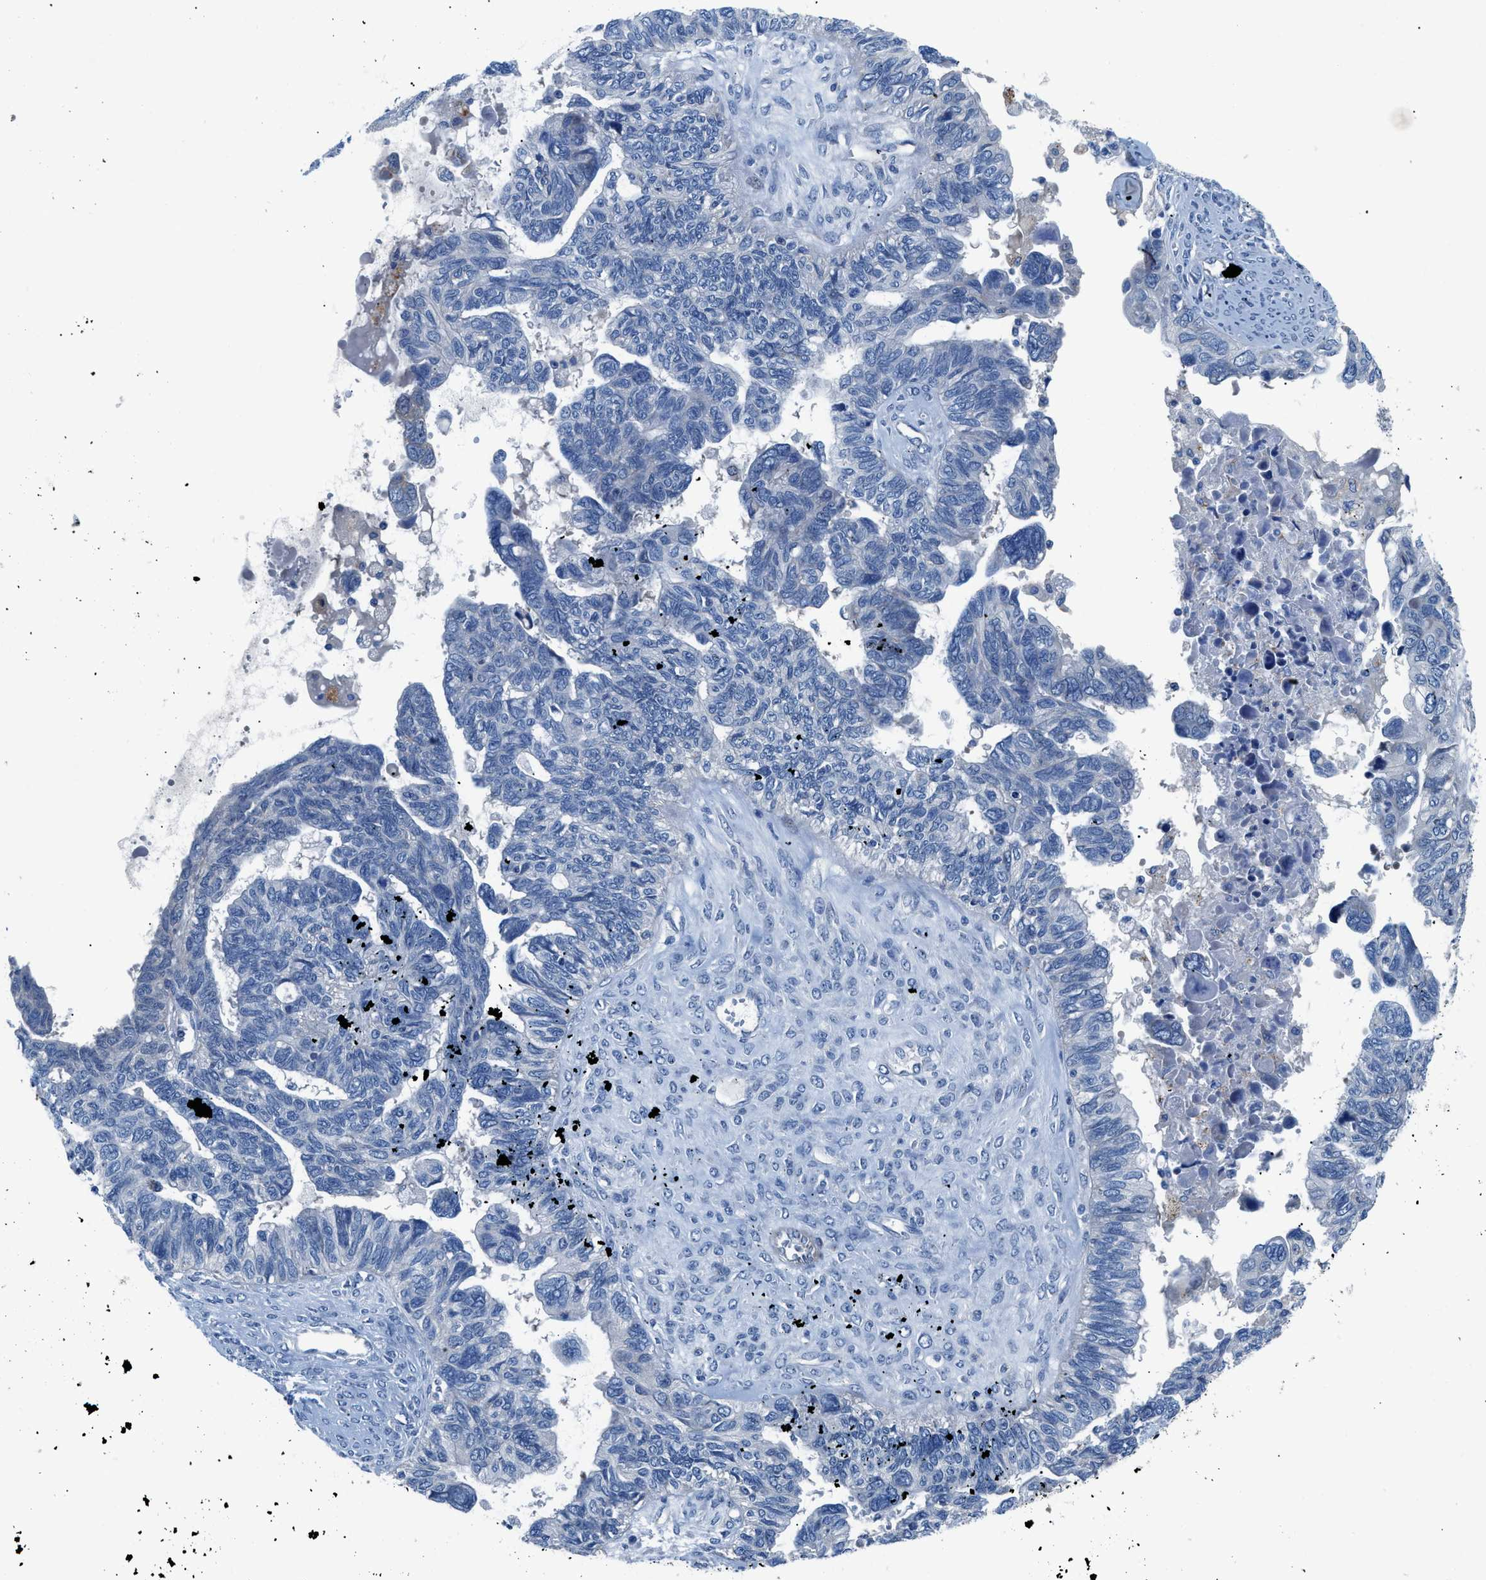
{"staining": {"intensity": "negative", "quantity": "none", "location": "none"}, "tissue": "ovarian cancer", "cell_type": "Tumor cells", "image_type": "cancer", "snomed": [{"axis": "morphology", "description": "Cystadenocarcinoma, serous, NOS"}, {"axis": "topography", "description": "Ovary"}], "caption": "A high-resolution micrograph shows IHC staining of serous cystadenocarcinoma (ovarian), which shows no significant expression in tumor cells.", "gene": "UAP1", "patient": {"sex": "female", "age": 79}}